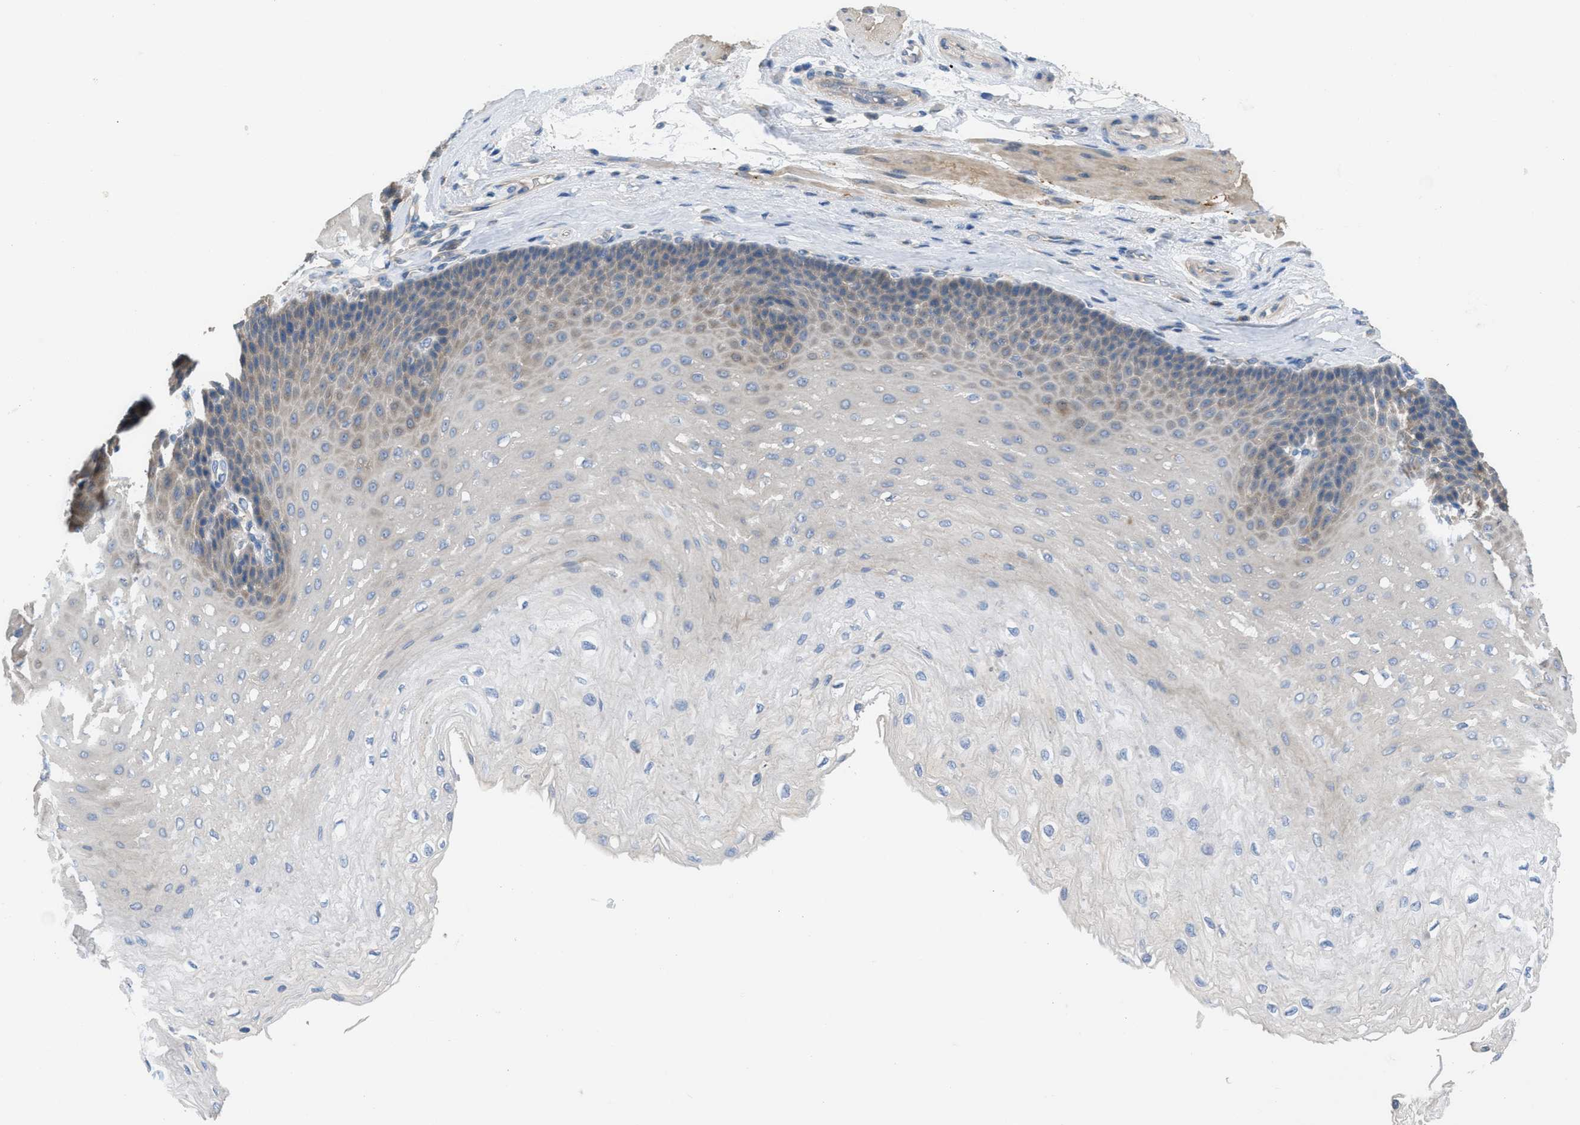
{"staining": {"intensity": "weak", "quantity": "<25%", "location": "cytoplasmic/membranous"}, "tissue": "esophagus", "cell_type": "Squamous epithelial cells", "image_type": "normal", "snomed": [{"axis": "morphology", "description": "Normal tissue, NOS"}, {"axis": "topography", "description": "Esophagus"}], "caption": "There is no significant expression in squamous epithelial cells of esophagus. The staining was performed using DAB to visualize the protein expression in brown, while the nuclei were stained in blue with hematoxylin (Magnification: 20x).", "gene": "UBA5", "patient": {"sex": "female", "age": 72}}